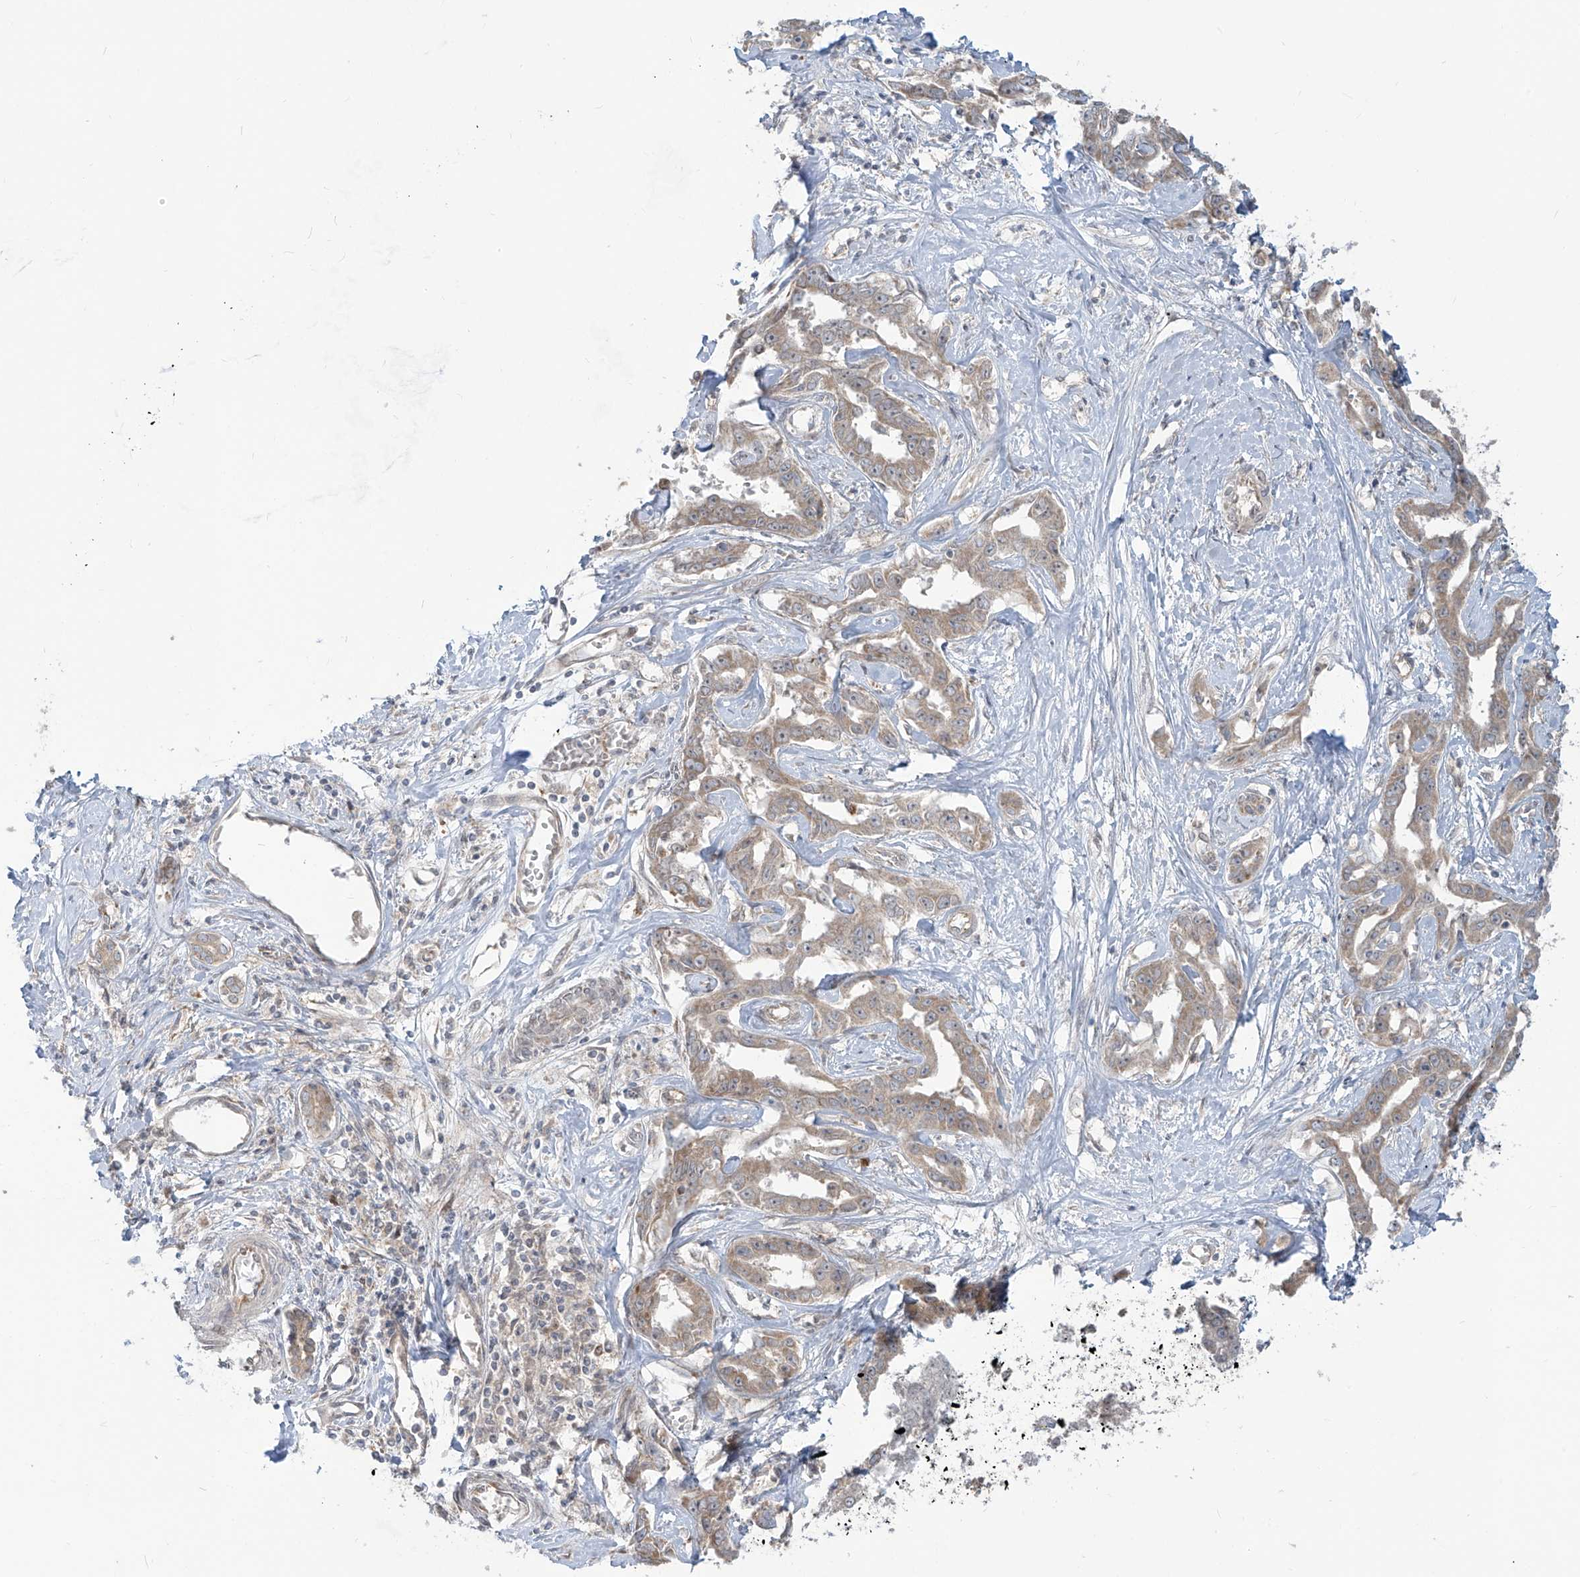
{"staining": {"intensity": "weak", "quantity": "25%-75%", "location": "cytoplasmic/membranous"}, "tissue": "liver cancer", "cell_type": "Tumor cells", "image_type": "cancer", "snomed": [{"axis": "morphology", "description": "Cholangiocarcinoma"}, {"axis": "topography", "description": "Liver"}], "caption": "Tumor cells reveal low levels of weak cytoplasmic/membranous positivity in about 25%-75% of cells in liver cancer. (Brightfield microscopy of DAB IHC at high magnification).", "gene": "TRIM67", "patient": {"sex": "male", "age": 59}}